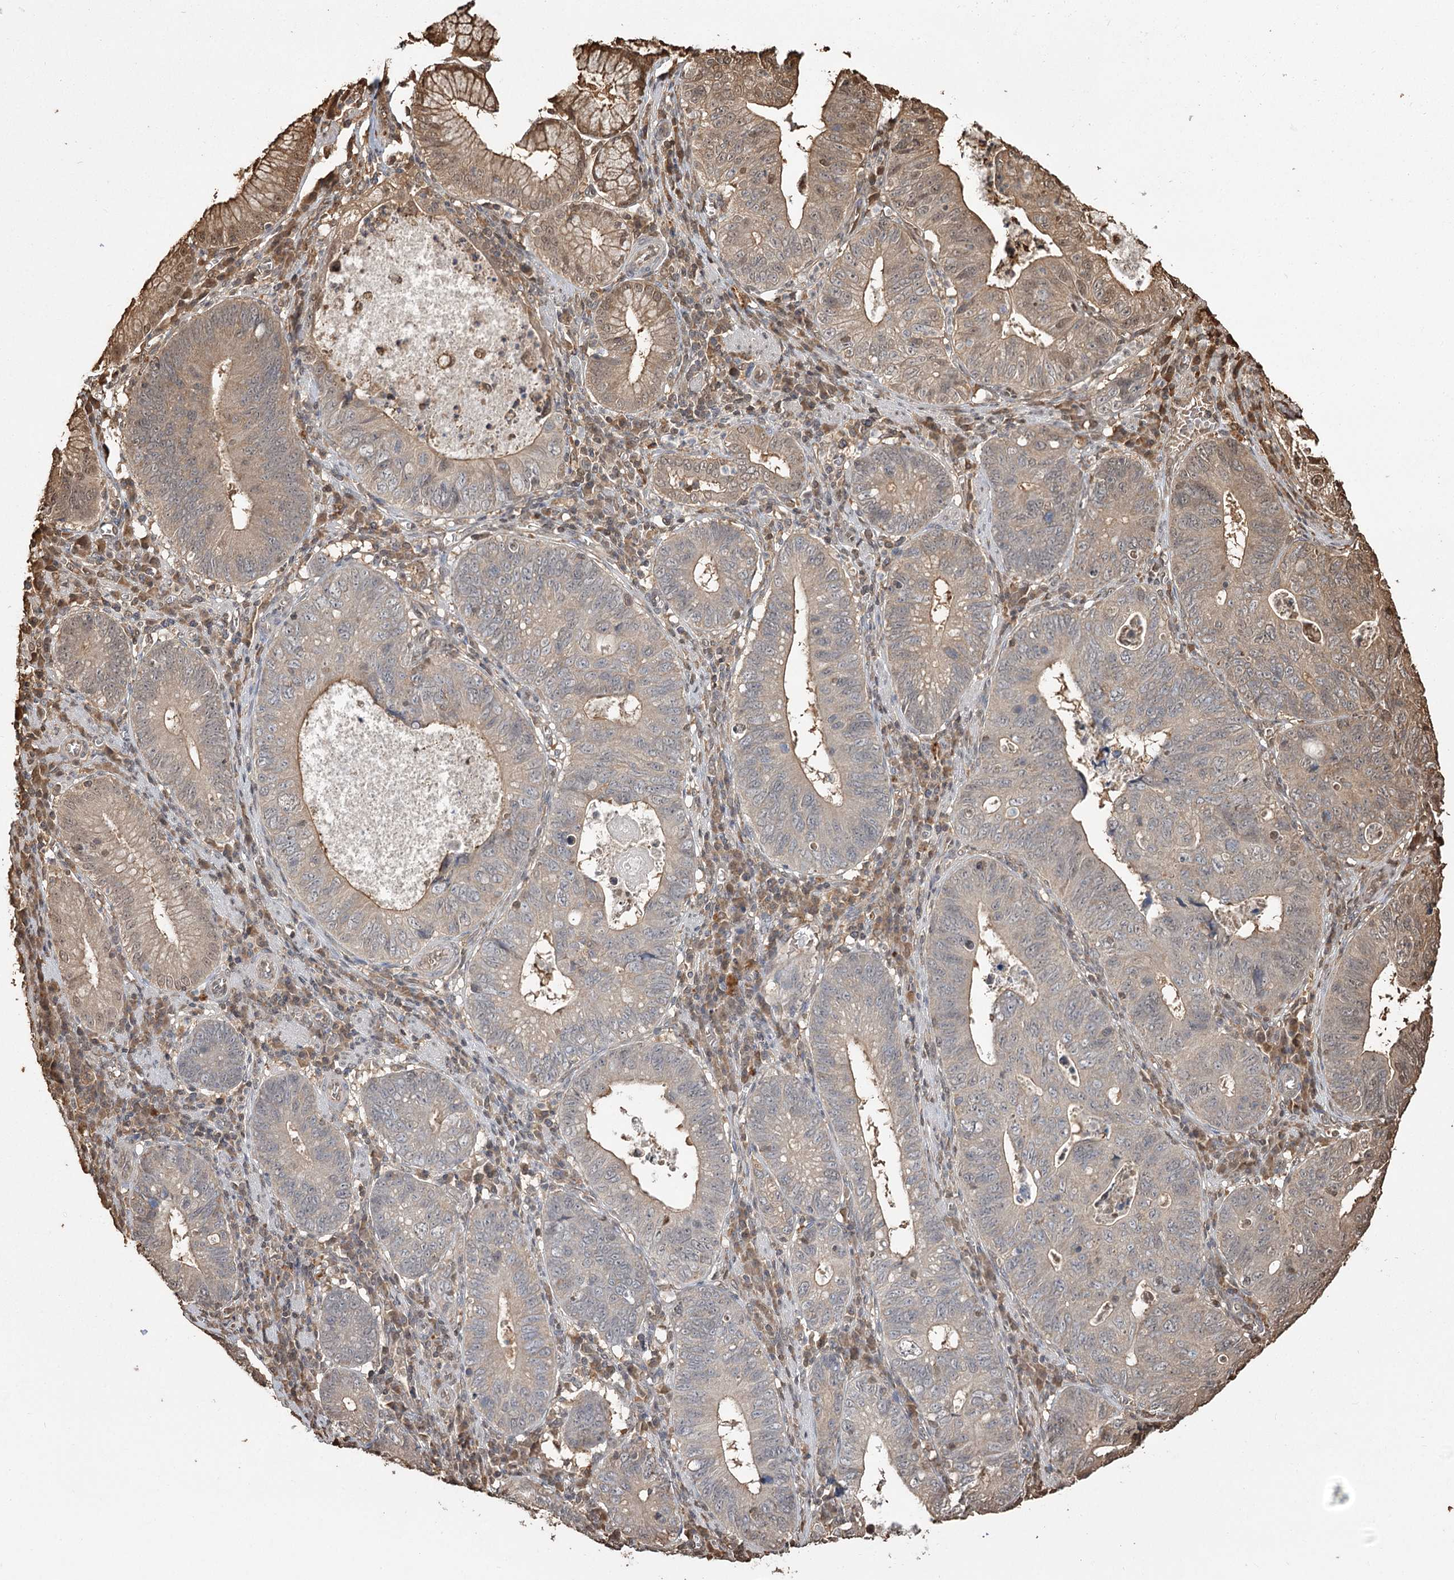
{"staining": {"intensity": "weak", "quantity": "25%-75%", "location": "cytoplasmic/membranous"}, "tissue": "stomach cancer", "cell_type": "Tumor cells", "image_type": "cancer", "snomed": [{"axis": "morphology", "description": "Adenocarcinoma, NOS"}, {"axis": "topography", "description": "Stomach"}], "caption": "Stomach cancer stained with IHC exhibits weak cytoplasmic/membranous staining in approximately 25%-75% of tumor cells.", "gene": "PLCH1", "patient": {"sex": "male", "age": 59}}